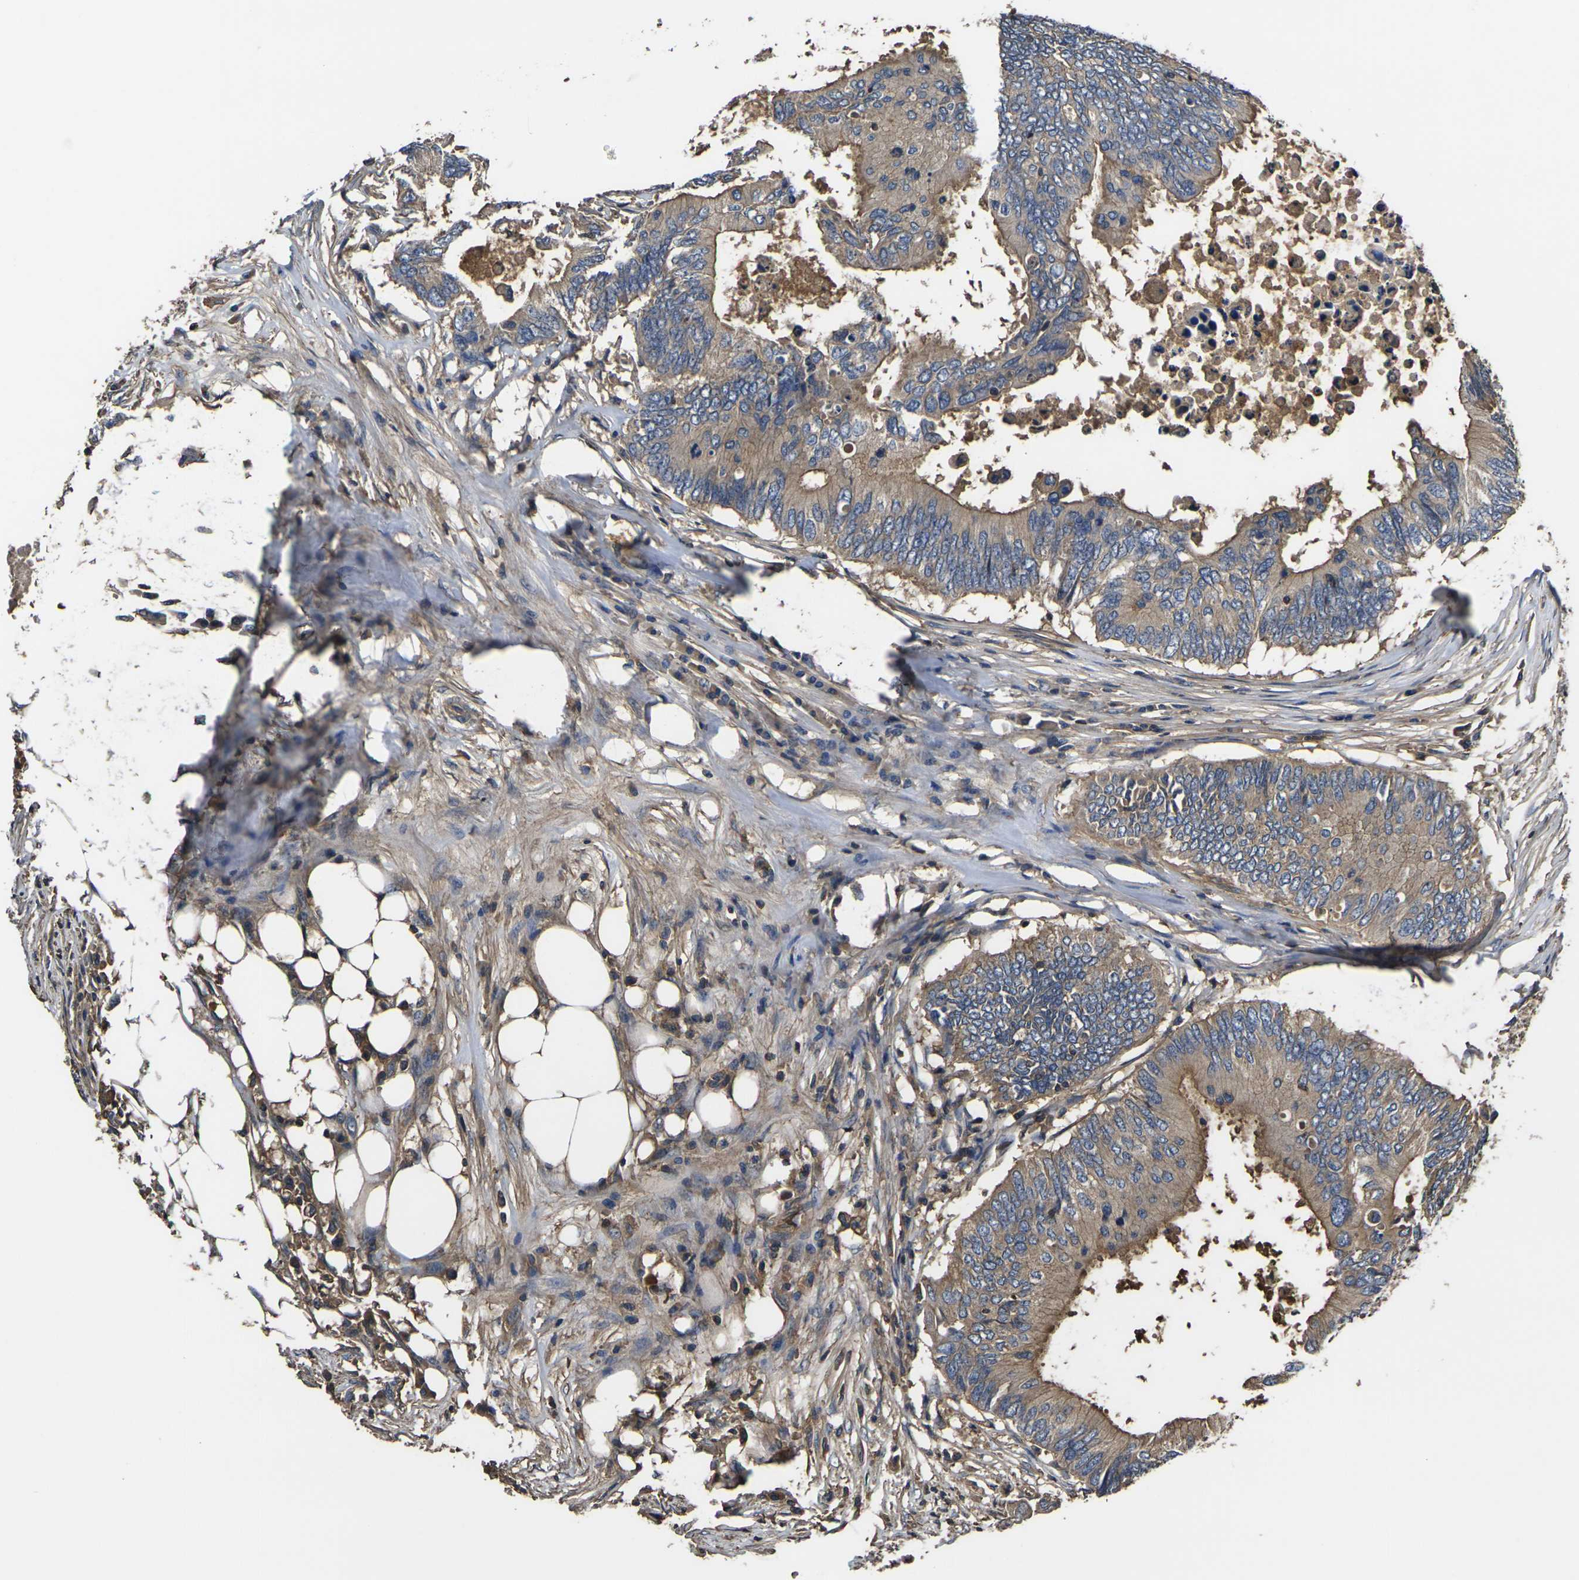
{"staining": {"intensity": "moderate", "quantity": ">75%", "location": "cytoplasmic/membranous"}, "tissue": "colorectal cancer", "cell_type": "Tumor cells", "image_type": "cancer", "snomed": [{"axis": "morphology", "description": "Adenocarcinoma, NOS"}, {"axis": "topography", "description": "Colon"}], "caption": "Immunohistochemistry (IHC) (DAB) staining of human colorectal adenocarcinoma reveals moderate cytoplasmic/membranous protein expression in about >75% of tumor cells.", "gene": "HSPG2", "patient": {"sex": "male", "age": 71}}